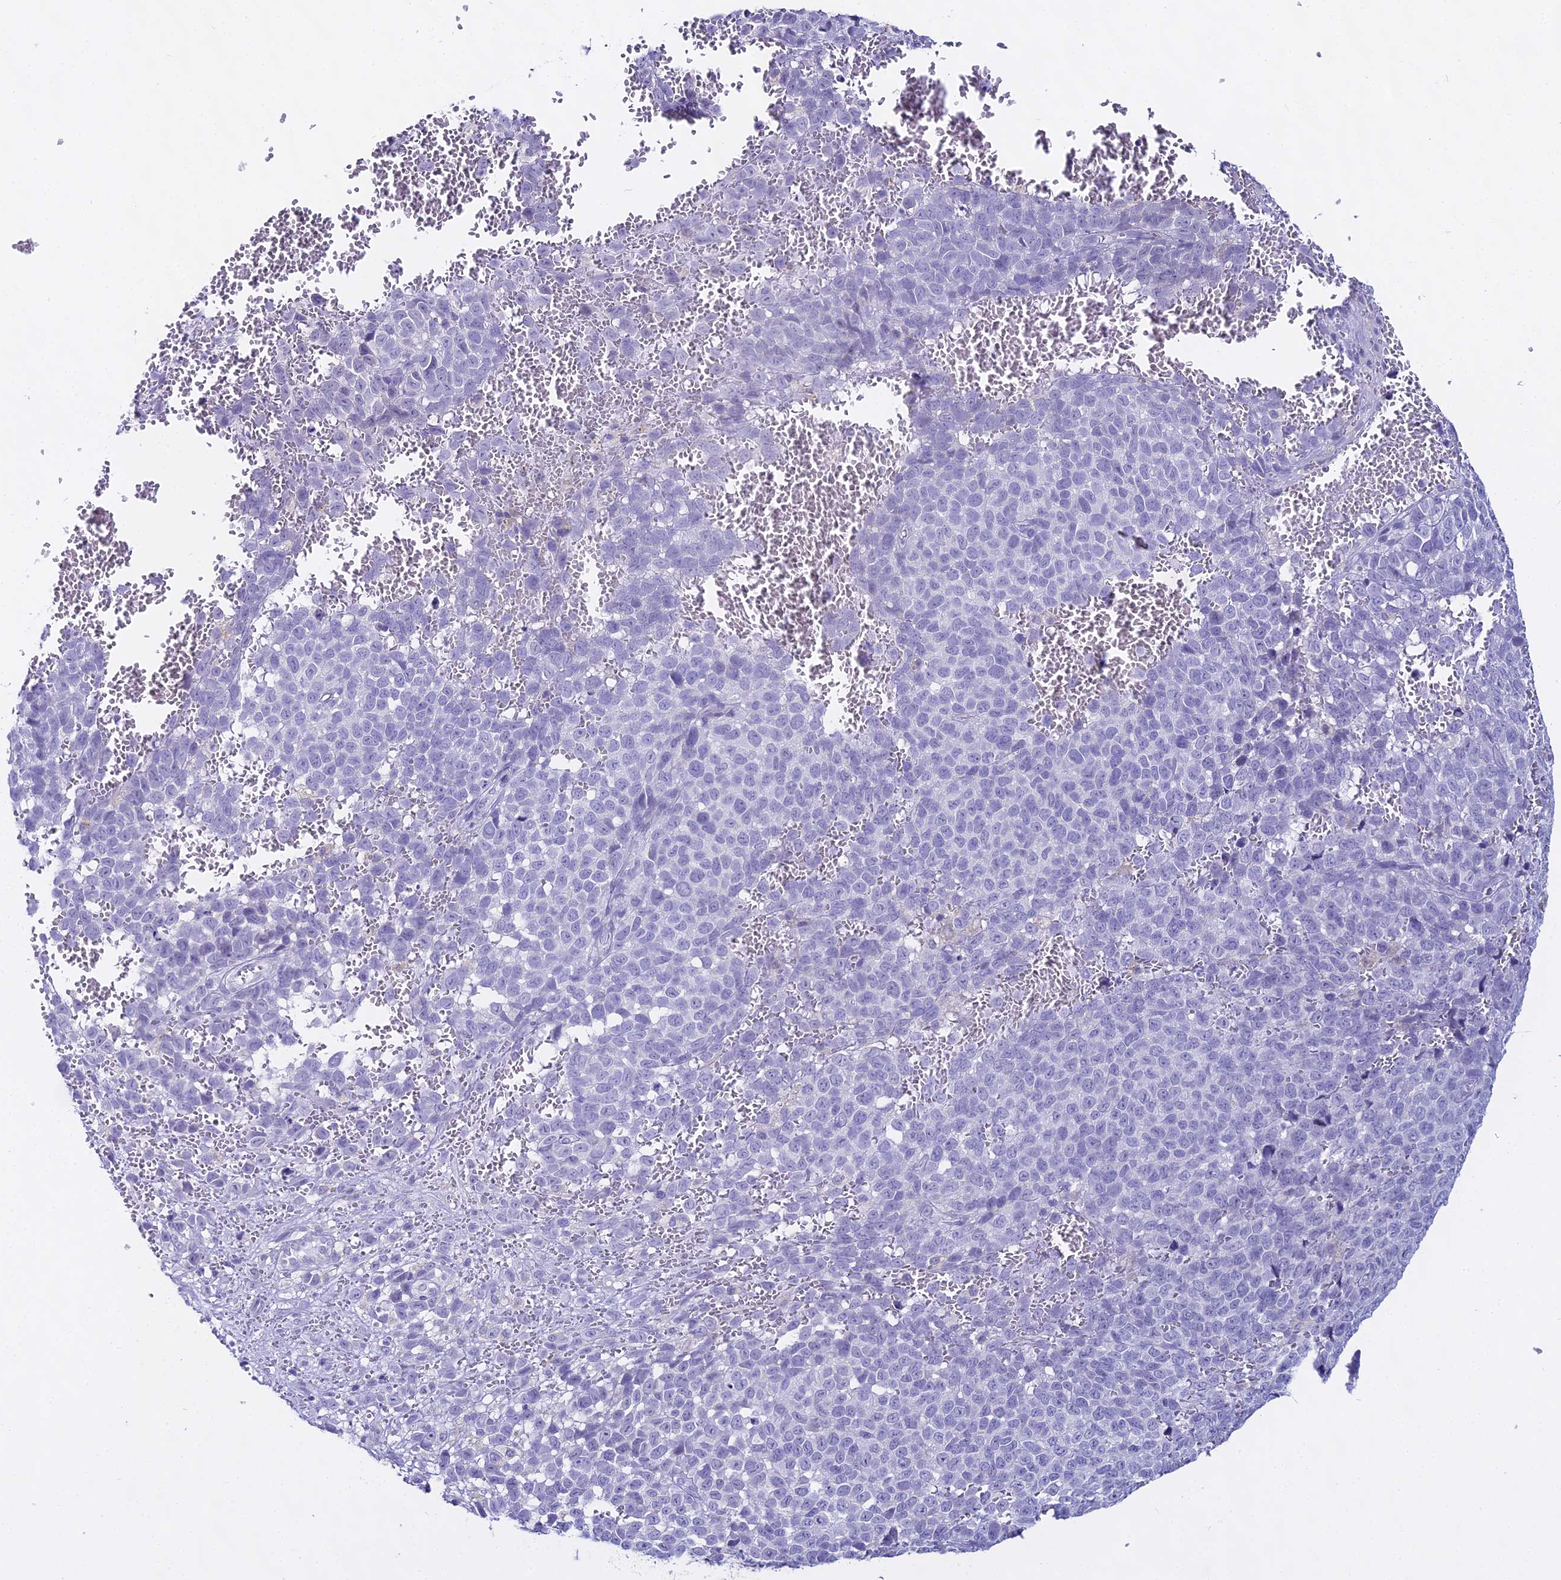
{"staining": {"intensity": "negative", "quantity": "none", "location": "none"}, "tissue": "melanoma", "cell_type": "Tumor cells", "image_type": "cancer", "snomed": [{"axis": "morphology", "description": "Malignant melanoma, NOS"}, {"axis": "topography", "description": "Nose, NOS"}], "caption": "There is no significant positivity in tumor cells of melanoma.", "gene": "CGB2", "patient": {"sex": "female", "age": 48}}